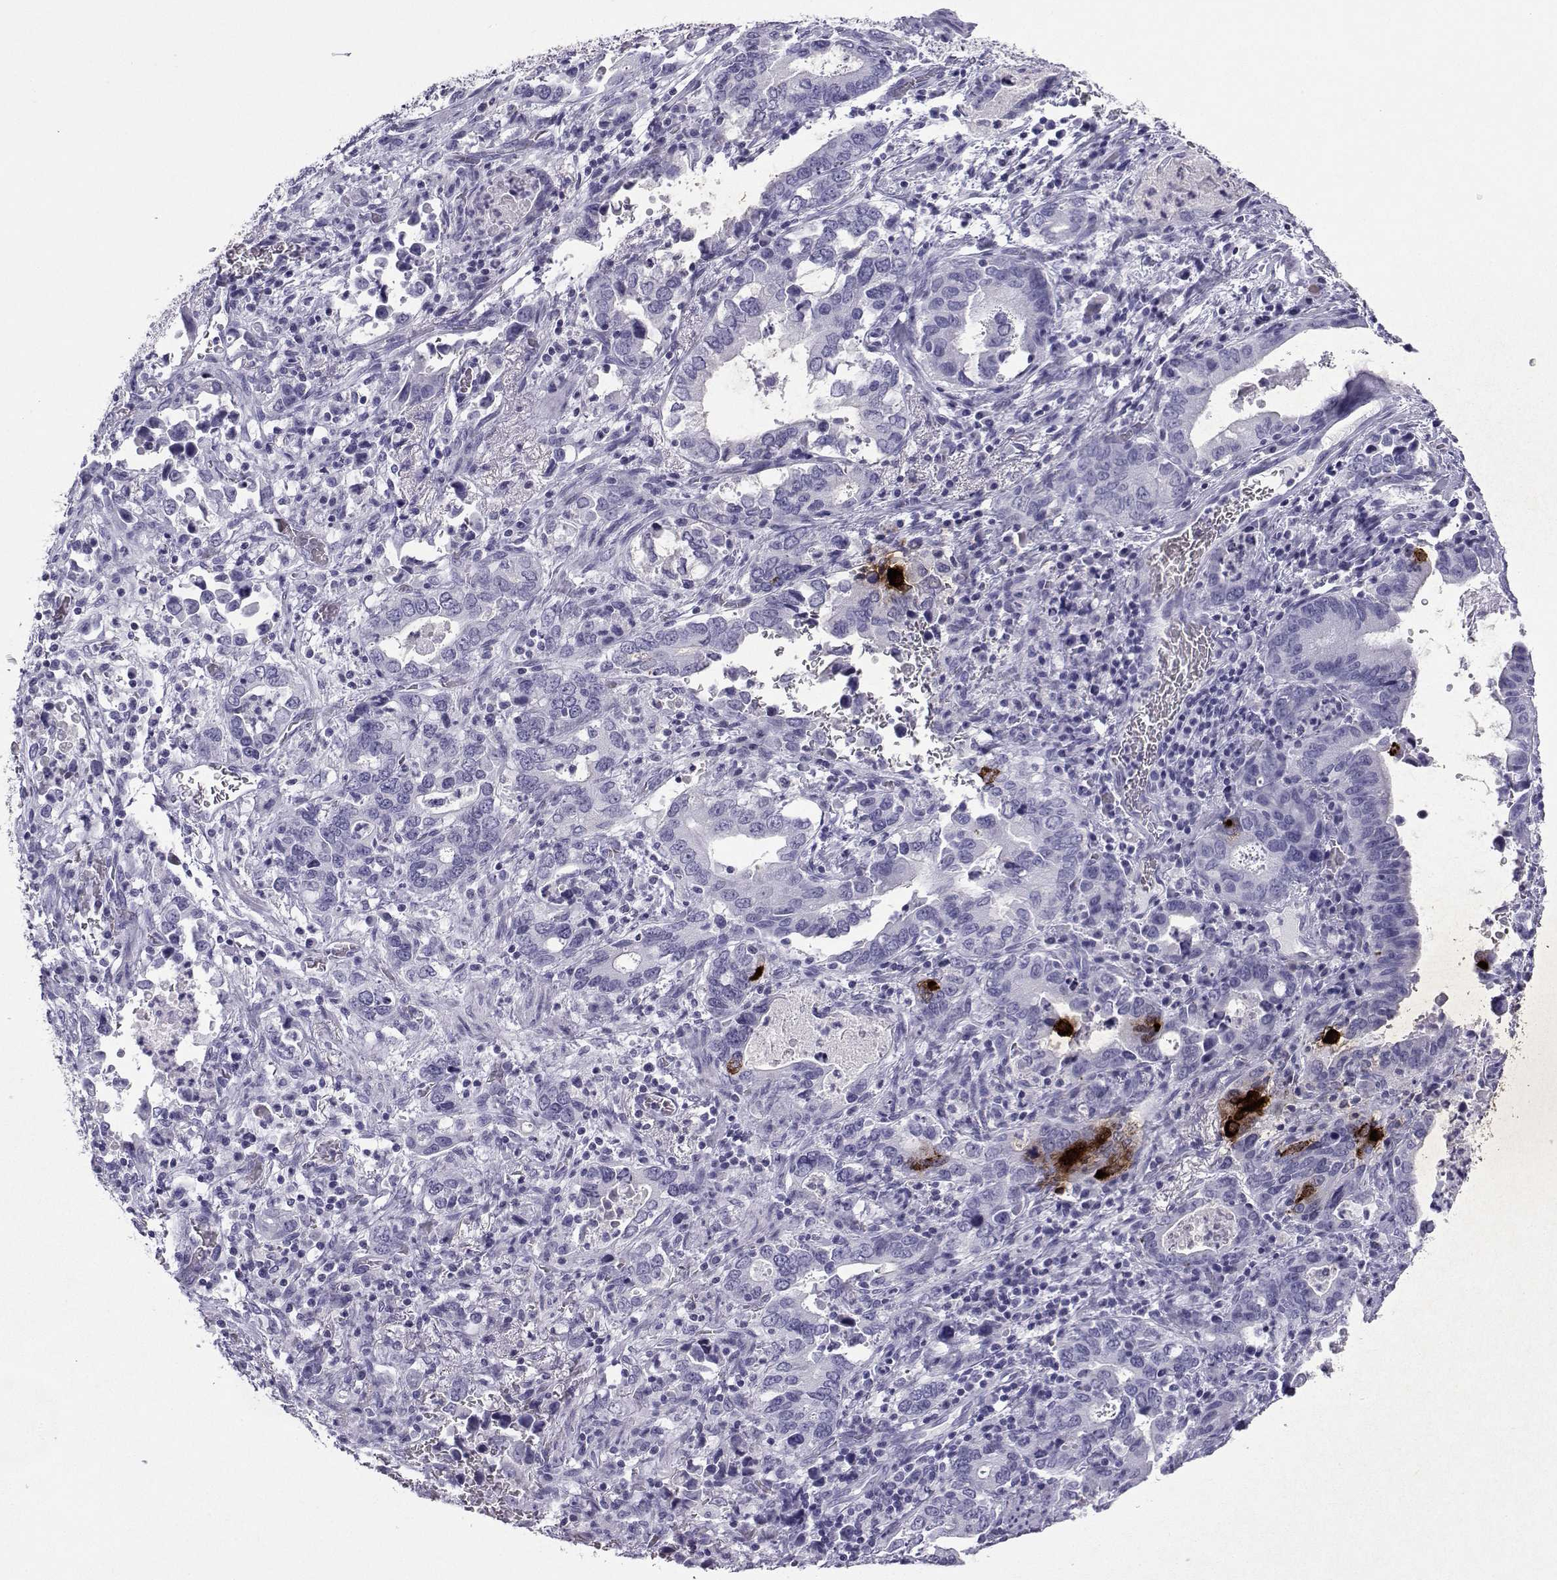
{"staining": {"intensity": "negative", "quantity": "none", "location": "none"}, "tissue": "stomach cancer", "cell_type": "Tumor cells", "image_type": "cancer", "snomed": [{"axis": "morphology", "description": "Adenocarcinoma, NOS"}, {"axis": "topography", "description": "Stomach, upper"}], "caption": "A photomicrograph of human stomach adenocarcinoma is negative for staining in tumor cells.", "gene": "SST", "patient": {"sex": "male", "age": 74}}